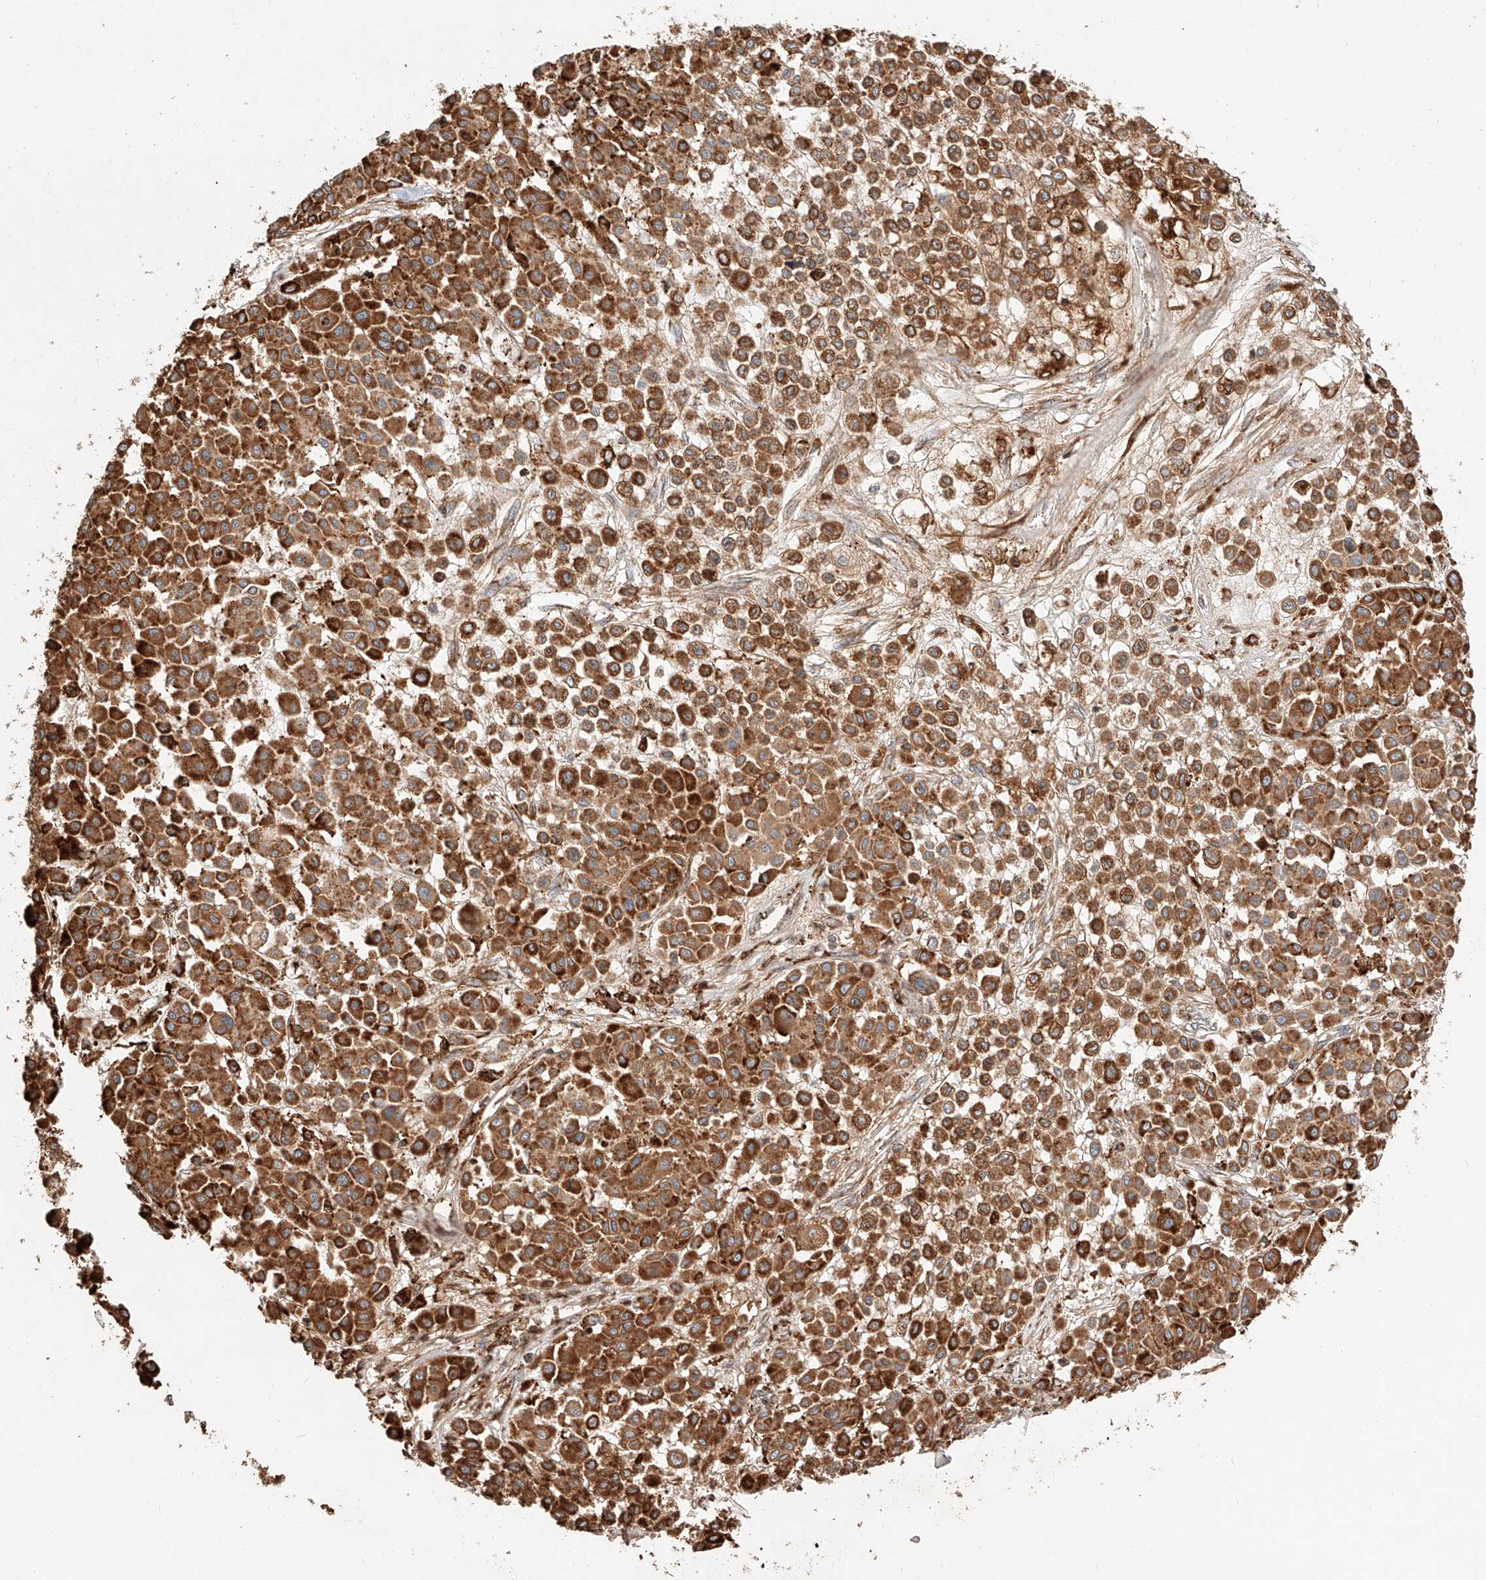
{"staining": {"intensity": "strong", "quantity": ">75%", "location": "cytoplasmic/membranous"}, "tissue": "melanoma", "cell_type": "Tumor cells", "image_type": "cancer", "snomed": [{"axis": "morphology", "description": "Malignant melanoma, Metastatic site"}, {"axis": "topography", "description": "Soft tissue"}], "caption": "Immunohistochemistry histopathology image of neoplastic tissue: human melanoma stained using IHC demonstrates high levels of strong protein expression localized specifically in the cytoplasmic/membranous of tumor cells, appearing as a cytoplasmic/membranous brown color.", "gene": "ZNF84", "patient": {"sex": "male", "age": 41}}